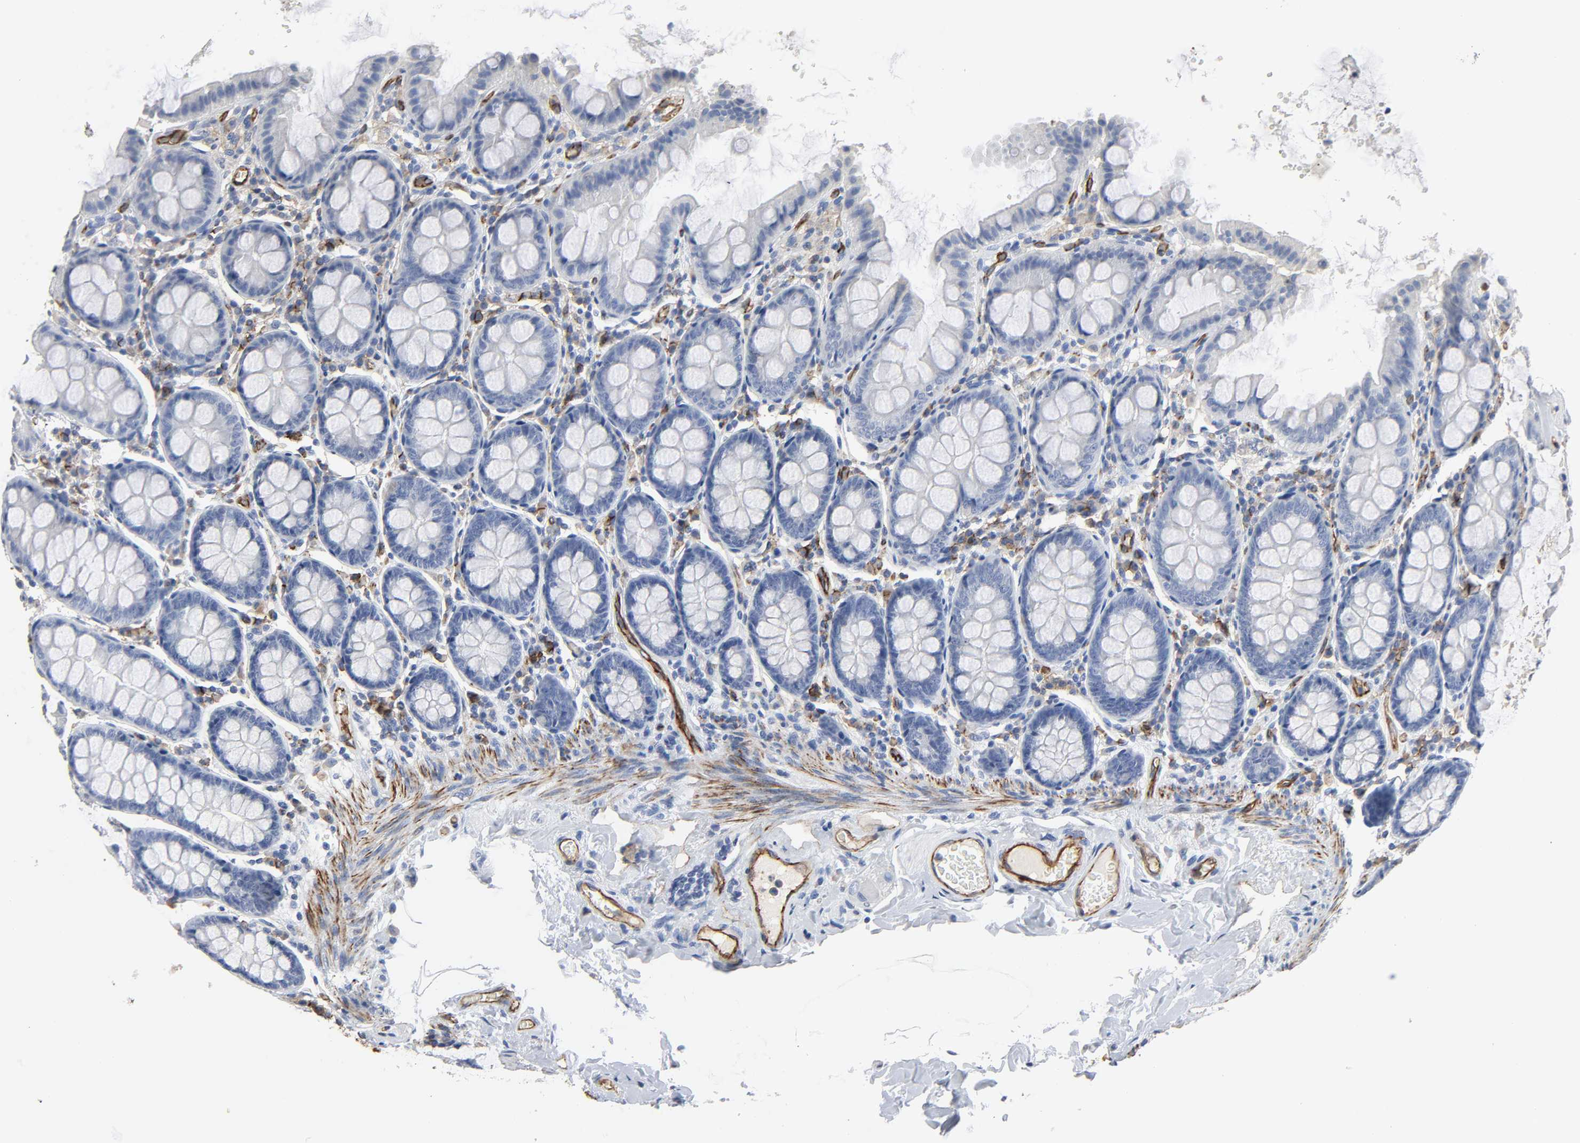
{"staining": {"intensity": "strong", "quantity": ">75%", "location": "cytoplasmic/membranous"}, "tissue": "colon", "cell_type": "Endothelial cells", "image_type": "normal", "snomed": [{"axis": "morphology", "description": "Normal tissue, NOS"}, {"axis": "topography", "description": "Colon"}], "caption": "This histopathology image exhibits IHC staining of normal human colon, with high strong cytoplasmic/membranous staining in approximately >75% of endothelial cells.", "gene": "PECAM1", "patient": {"sex": "female", "age": 61}}